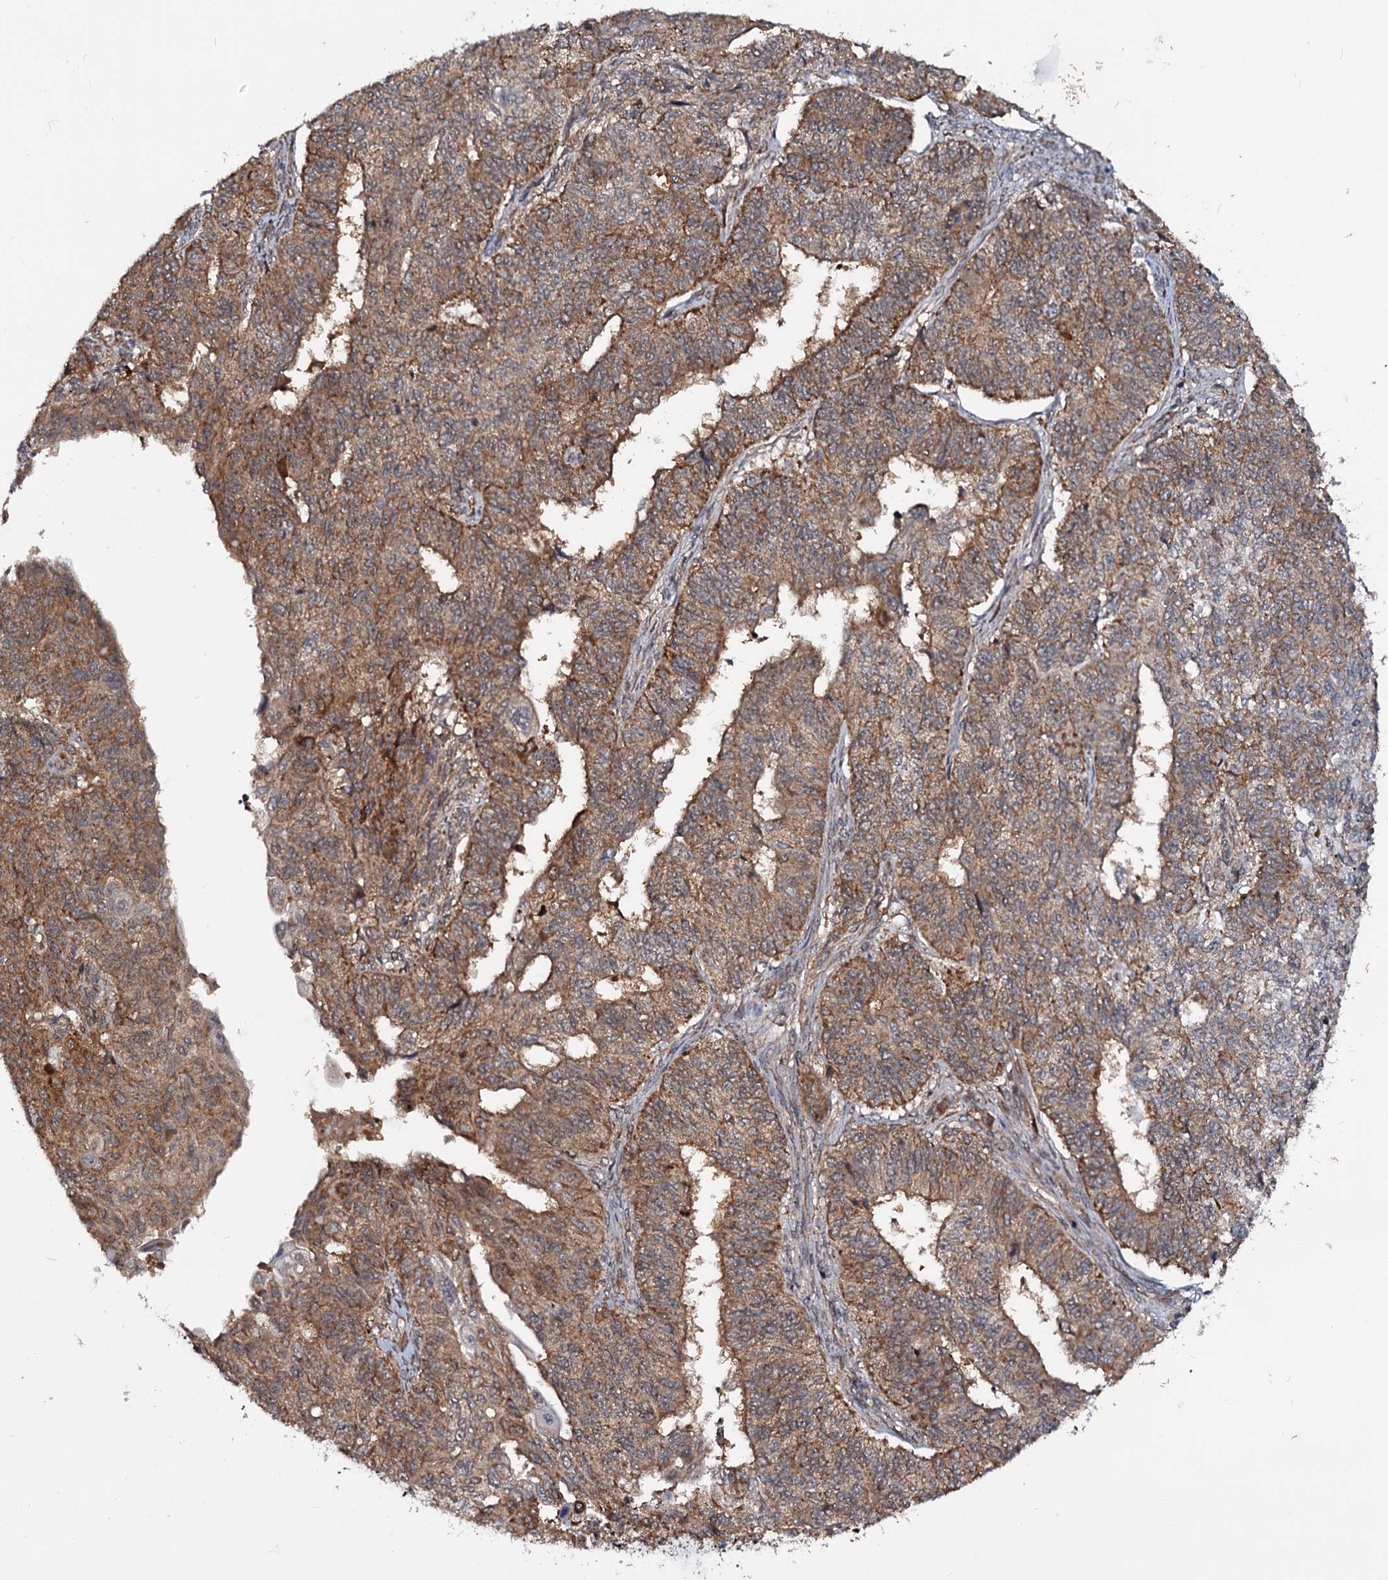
{"staining": {"intensity": "moderate", "quantity": ">75%", "location": "cytoplasmic/membranous"}, "tissue": "endometrial cancer", "cell_type": "Tumor cells", "image_type": "cancer", "snomed": [{"axis": "morphology", "description": "Adenocarcinoma, NOS"}, {"axis": "topography", "description": "Endometrium"}], "caption": "Protein analysis of endometrial cancer tissue shows moderate cytoplasmic/membranous positivity in about >75% of tumor cells. The staining was performed using DAB (3,3'-diaminobenzidine), with brown indicating positive protein expression. Nuclei are stained blue with hematoxylin.", "gene": "CEP76", "patient": {"sex": "female", "age": 32}}